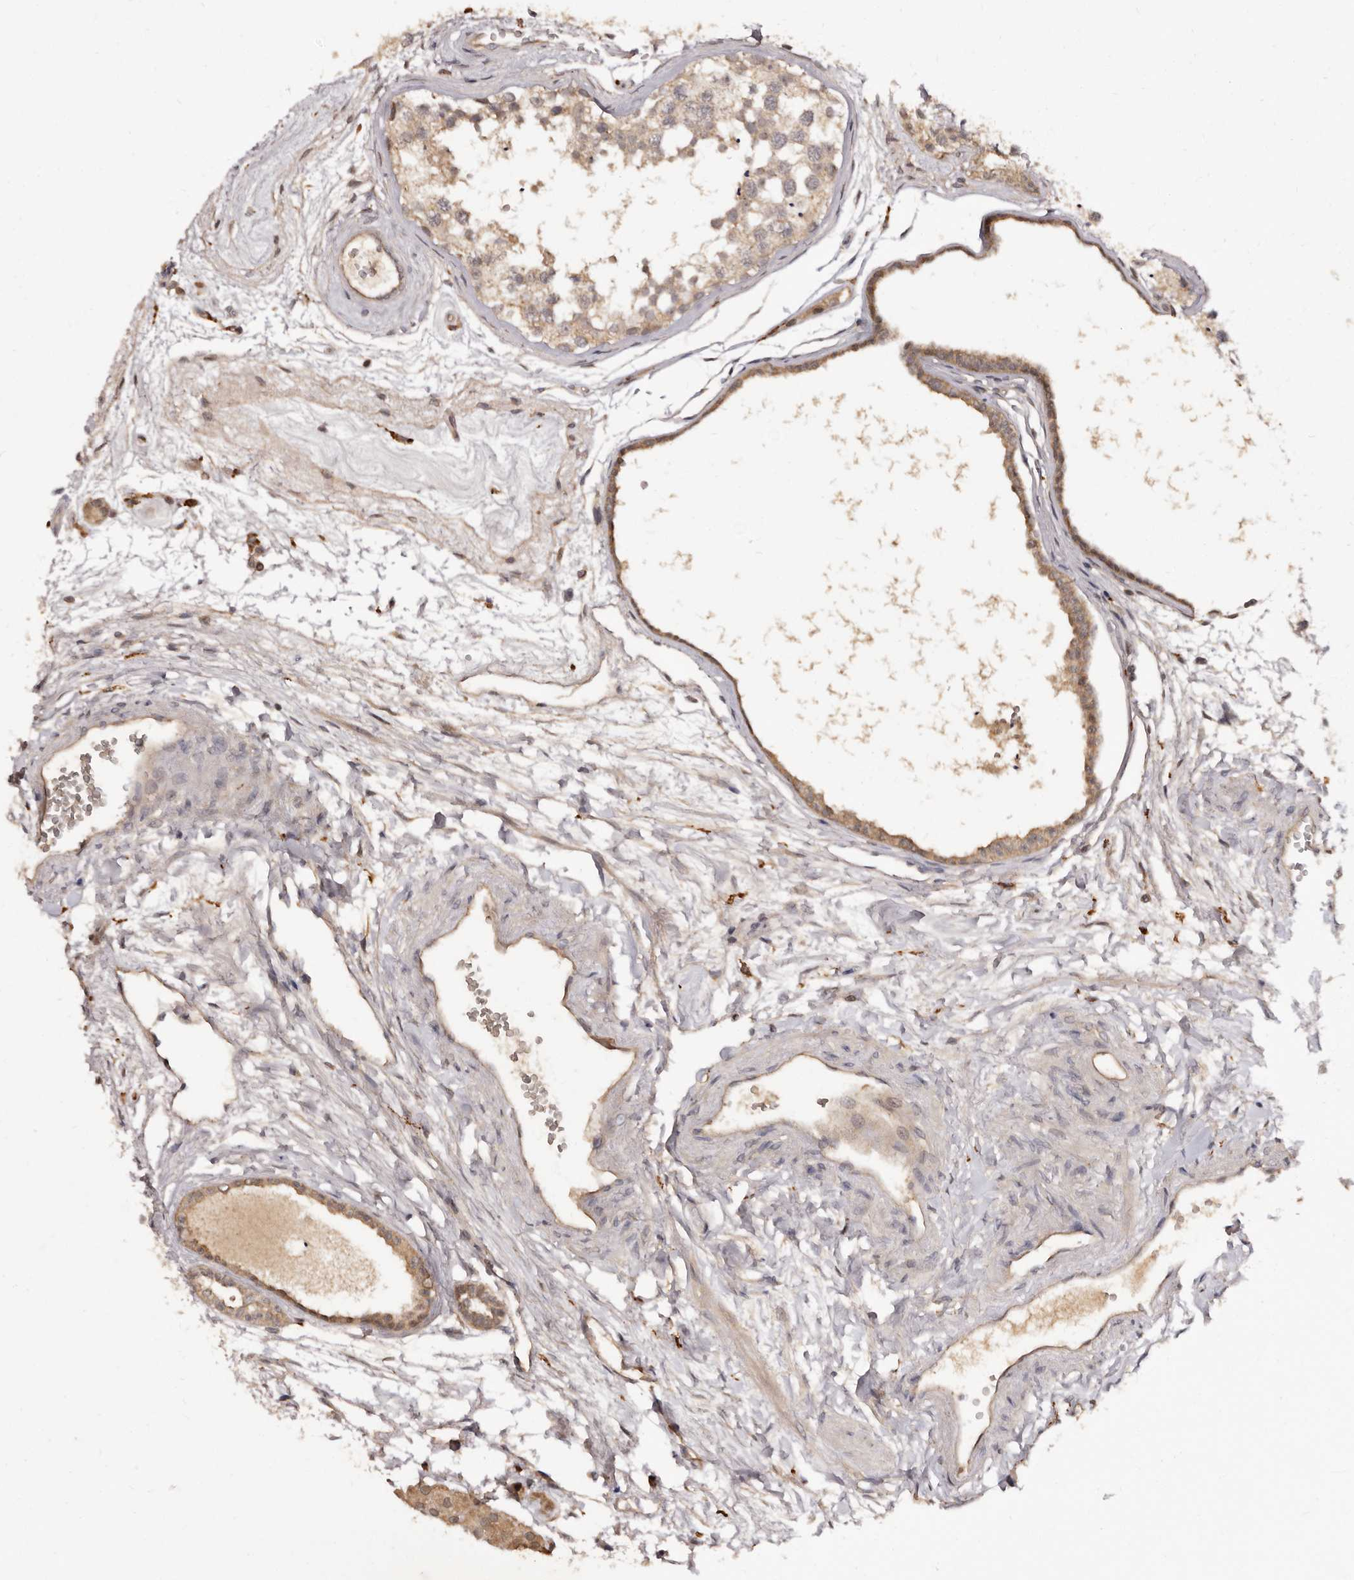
{"staining": {"intensity": "weak", "quantity": ">75%", "location": "cytoplasmic/membranous"}, "tissue": "testis", "cell_type": "Cells in seminiferous ducts", "image_type": "normal", "snomed": [{"axis": "morphology", "description": "Normal tissue, NOS"}, {"axis": "topography", "description": "Testis"}], "caption": "Immunohistochemistry (IHC) of unremarkable testis reveals low levels of weak cytoplasmic/membranous expression in approximately >75% of cells in seminiferous ducts. Using DAB (brown) and hematoxylin (blue) stains, captured at high magnification using brightfield microscopy.", "gene": "INAVA", "patient": {"sex": "male", "age": 56}}